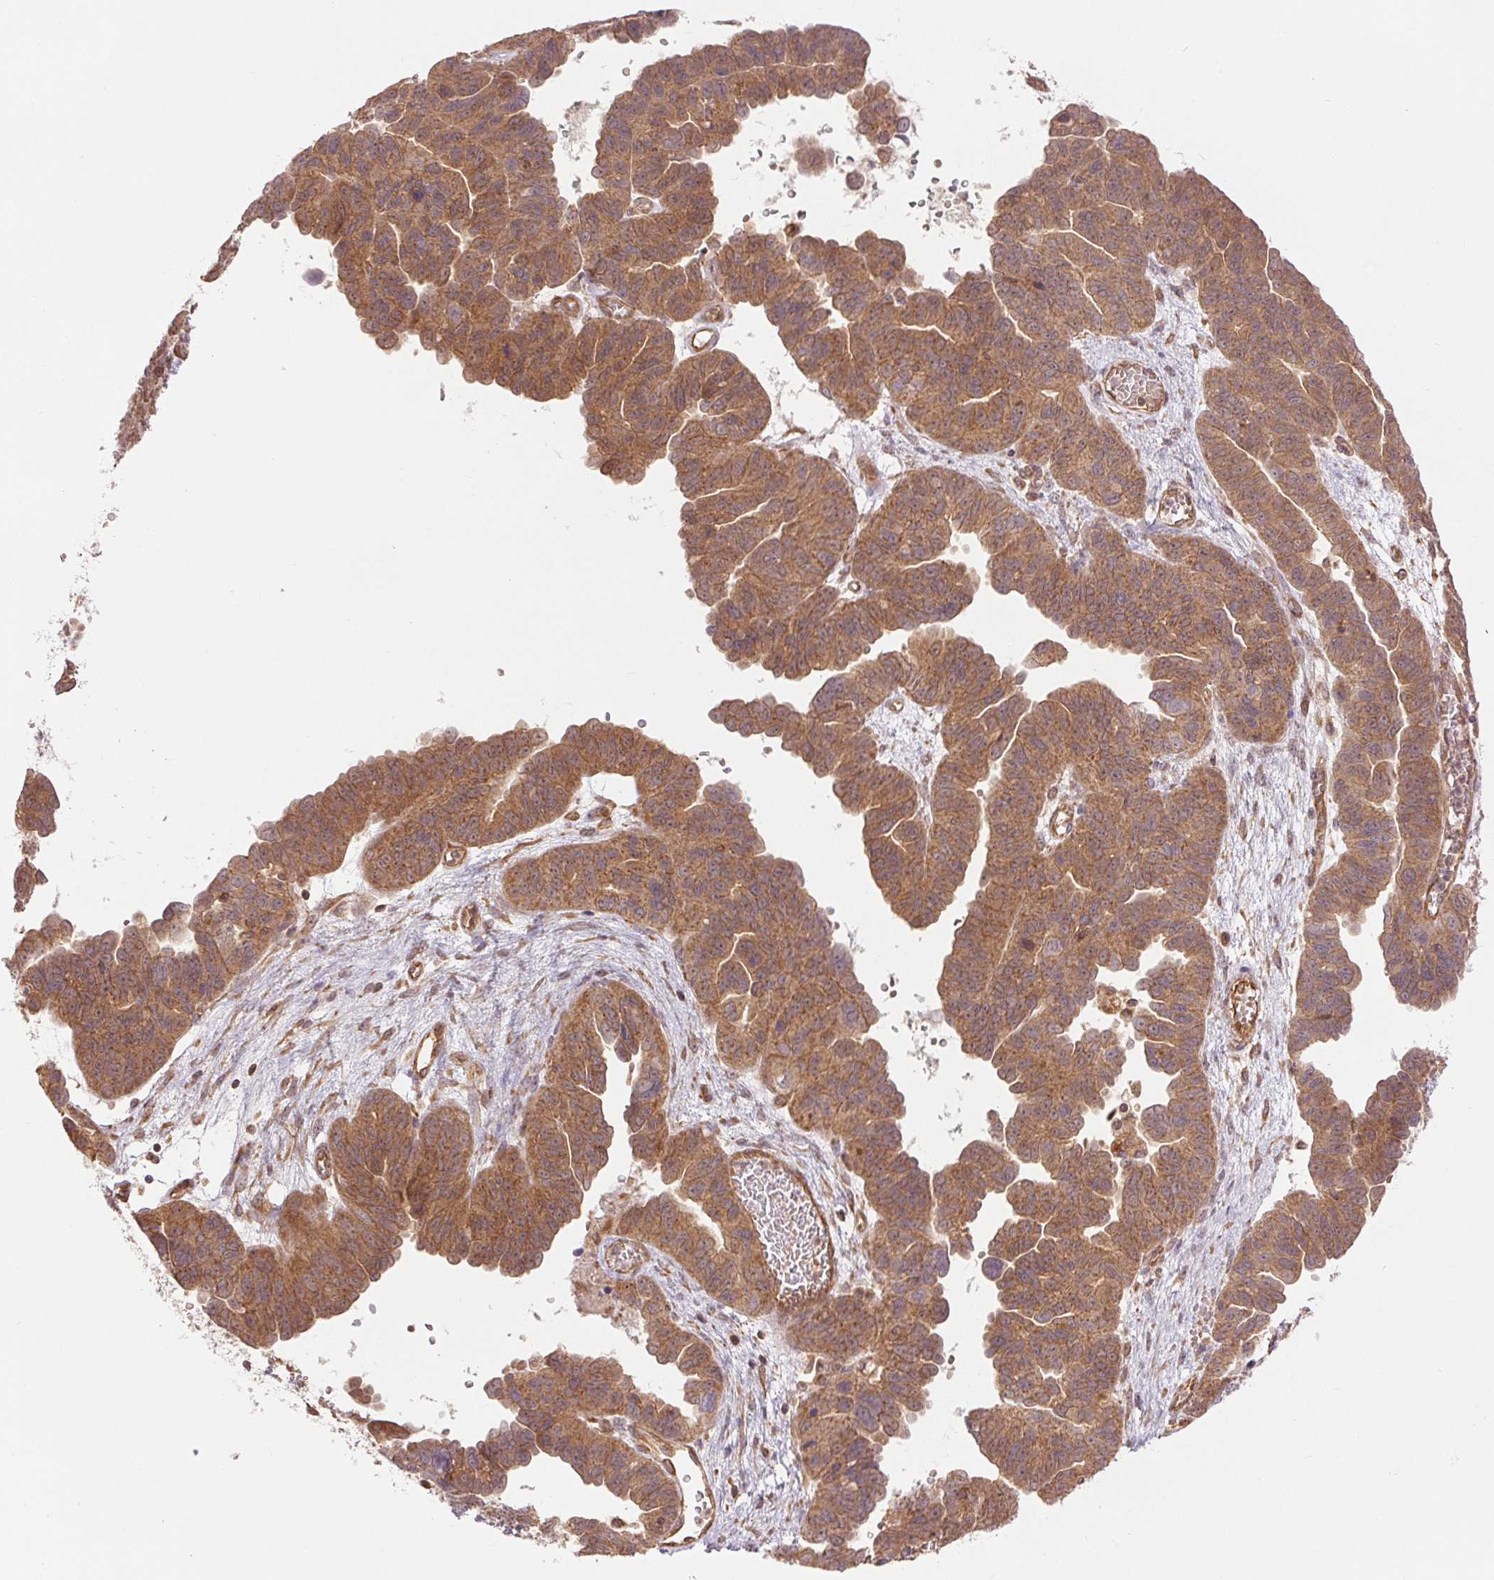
{"staining": {"intensity": "moderate", "quantity": ">75%", "location": "cytoplasmic/membranous"}, "tissue": "ovarian cancer", "cell_type": "Tumor cells", "image_type": "cancer", "snomed": [{"axis": "morphology", "description": "Cystadenocarcinoma, serous, NOS"}, {"axis": "topography", "description": "Ovary"}], "caption": "DAB immunohistochemical staining of ovarian cancer demonstrates moderate cytoplasmic/membranous protein staining in about >75% of tumor cells.", "gene": "STARD7", "patient": {"sex": "female", "age": 64}}